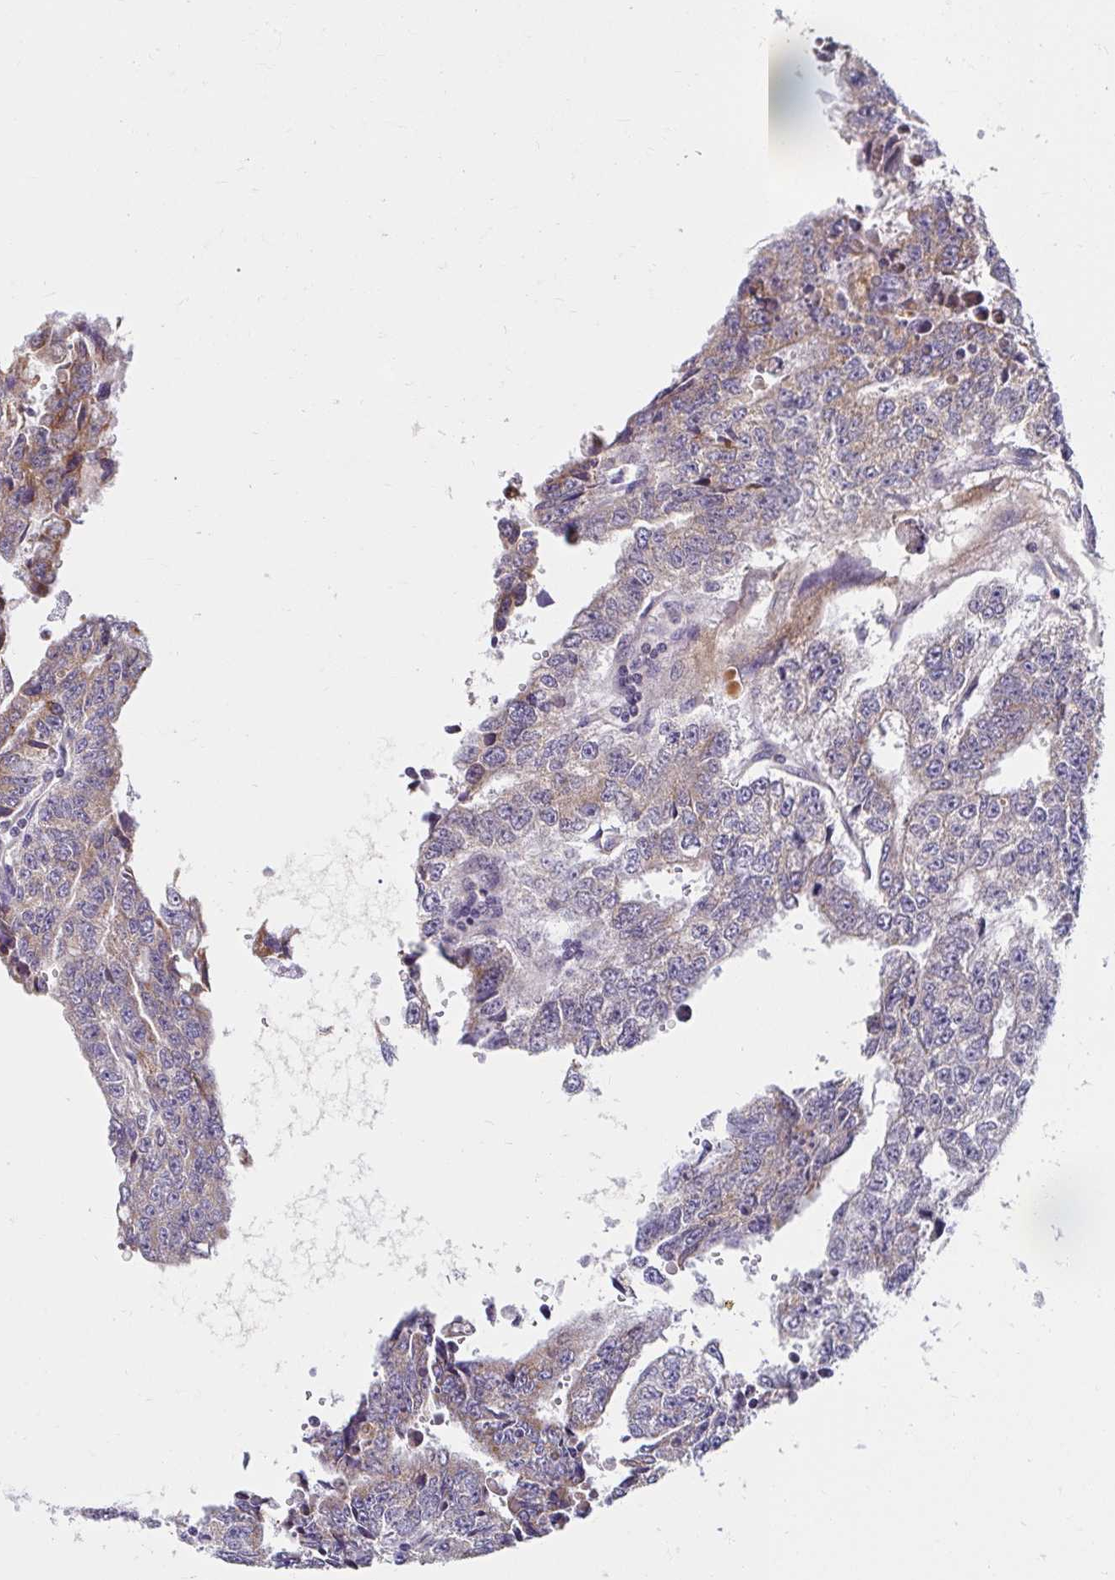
{"staining": {"intensity": "moderate", "quantity": "25%-75%", "location": "cytoplasmic/membranous"}, "tissue": "testis cancer", "cell_type": "Tumor cells", "image_type": "cancer", "snomed": [{"axis": "morphology", "description": "Carcinoma, Embryonal, NOS"}, {"axis": "topography", "description": "Testis"}], "caption": "Protein analysis of testis embryonal carcinoma tissue shows moderate cytoplasmic/membranous expression in about 25%-75% of tumor cells. The staining was performed using DAB, with brown indicating positive protein expression. Nuclei are stained blue with hematoxylin.", "gene": "SKP2", "patient": {"sex": "male", "age": 20}}